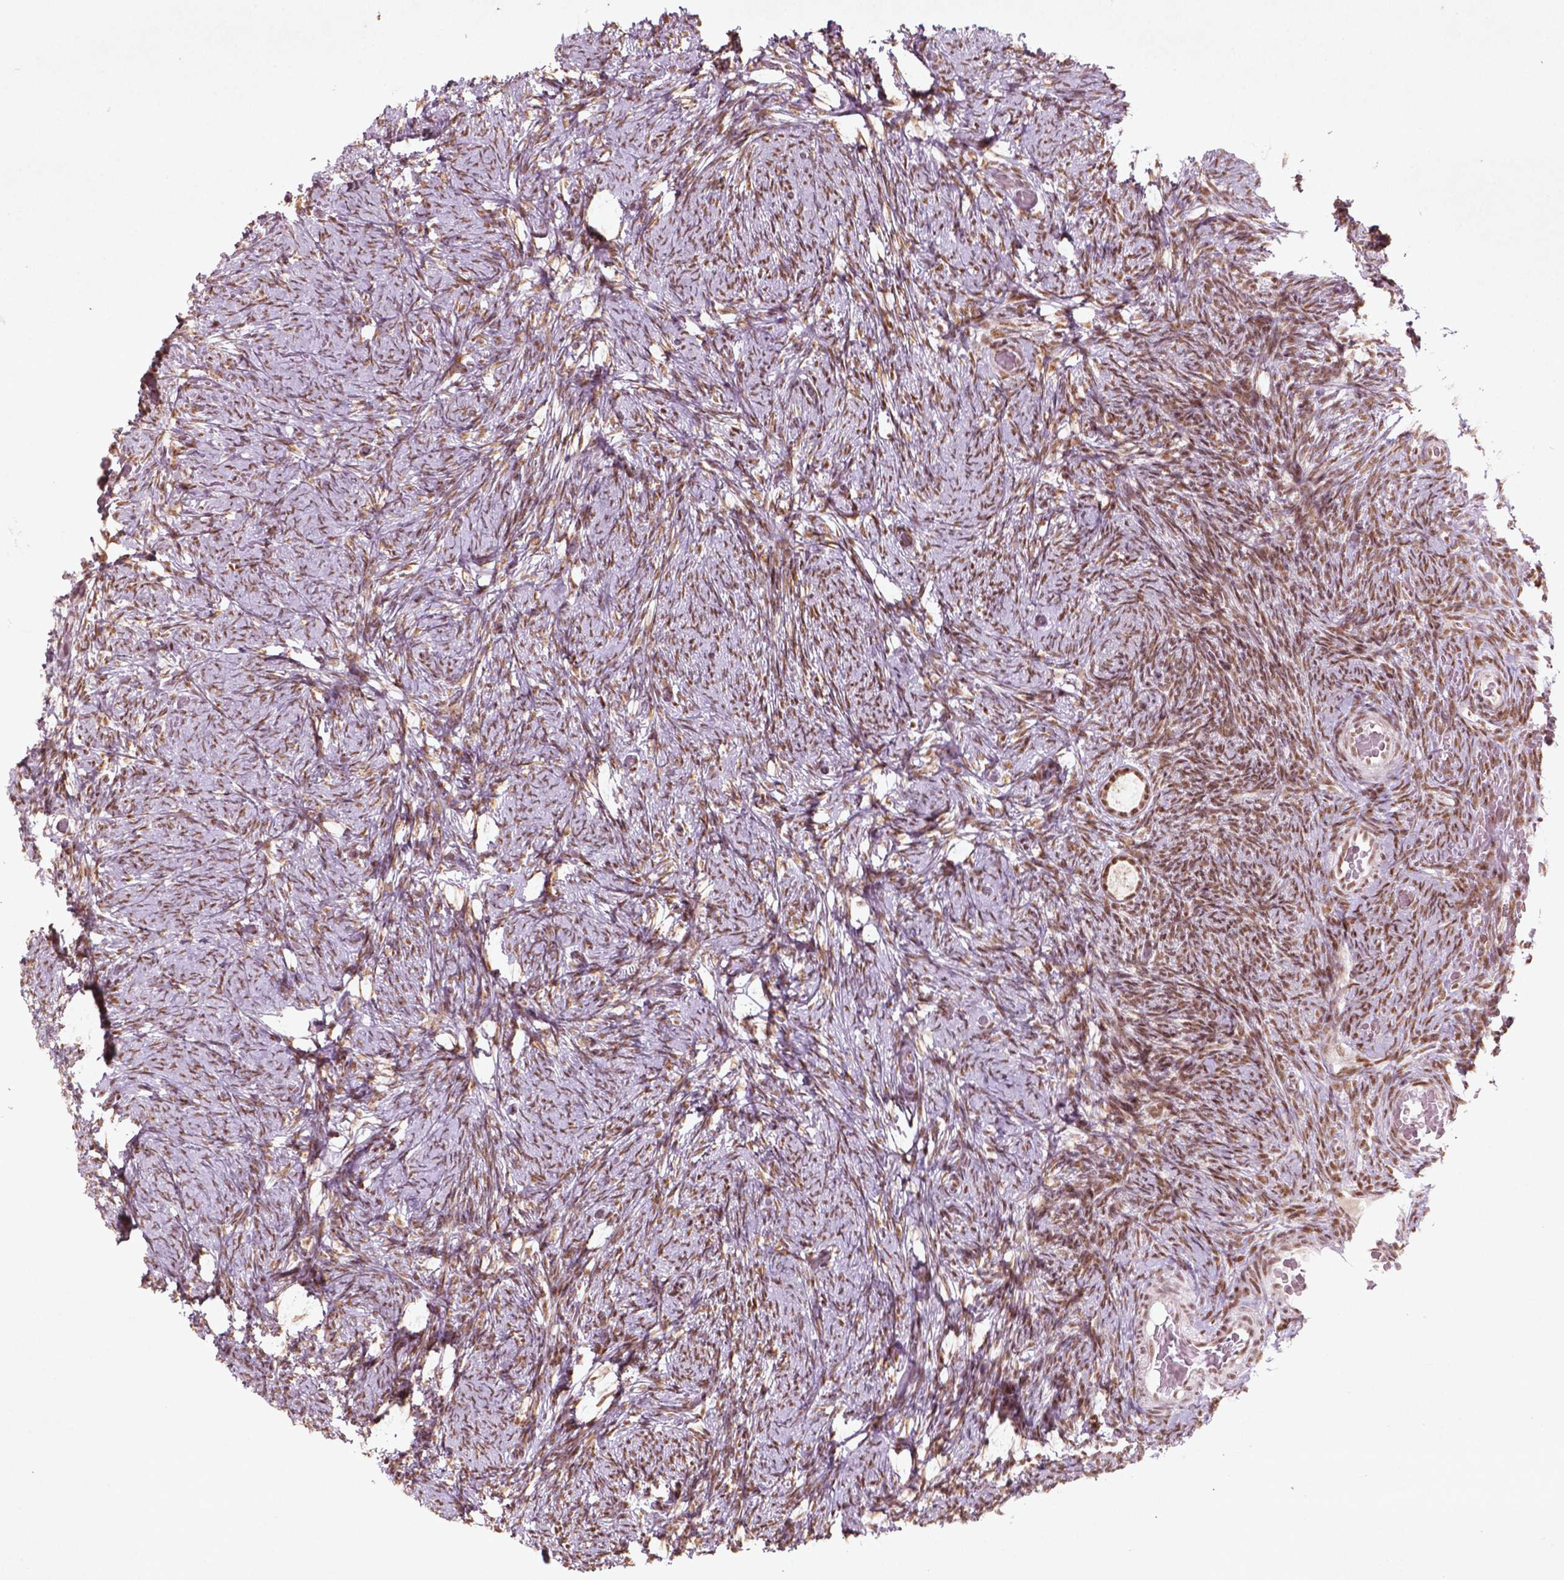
{"staining": {"intensity": "weak", "quantity": ">75%", "location": "nuclear"}, "tissue": "ovary", "cell_type": "Follicle cells", "image_type": "normal", "snomed": [{"axis": "morphology", "description": "Normal tissue, NOS"}, {"axis": "topography", "description": "Ovary"}], "caption": "The image displays immunohistochemical staining of unremarkable ovary. There is weak nuclear staining is seen in about >75% of follicle cells. The staining was performed using DAB to visualize the protein expression in brown, while the nuclei were stained in blue with hematoxylin (Magnification: 20x).", "gene": "HMG20B", "patient": {"sex": "female", "age": 34}}